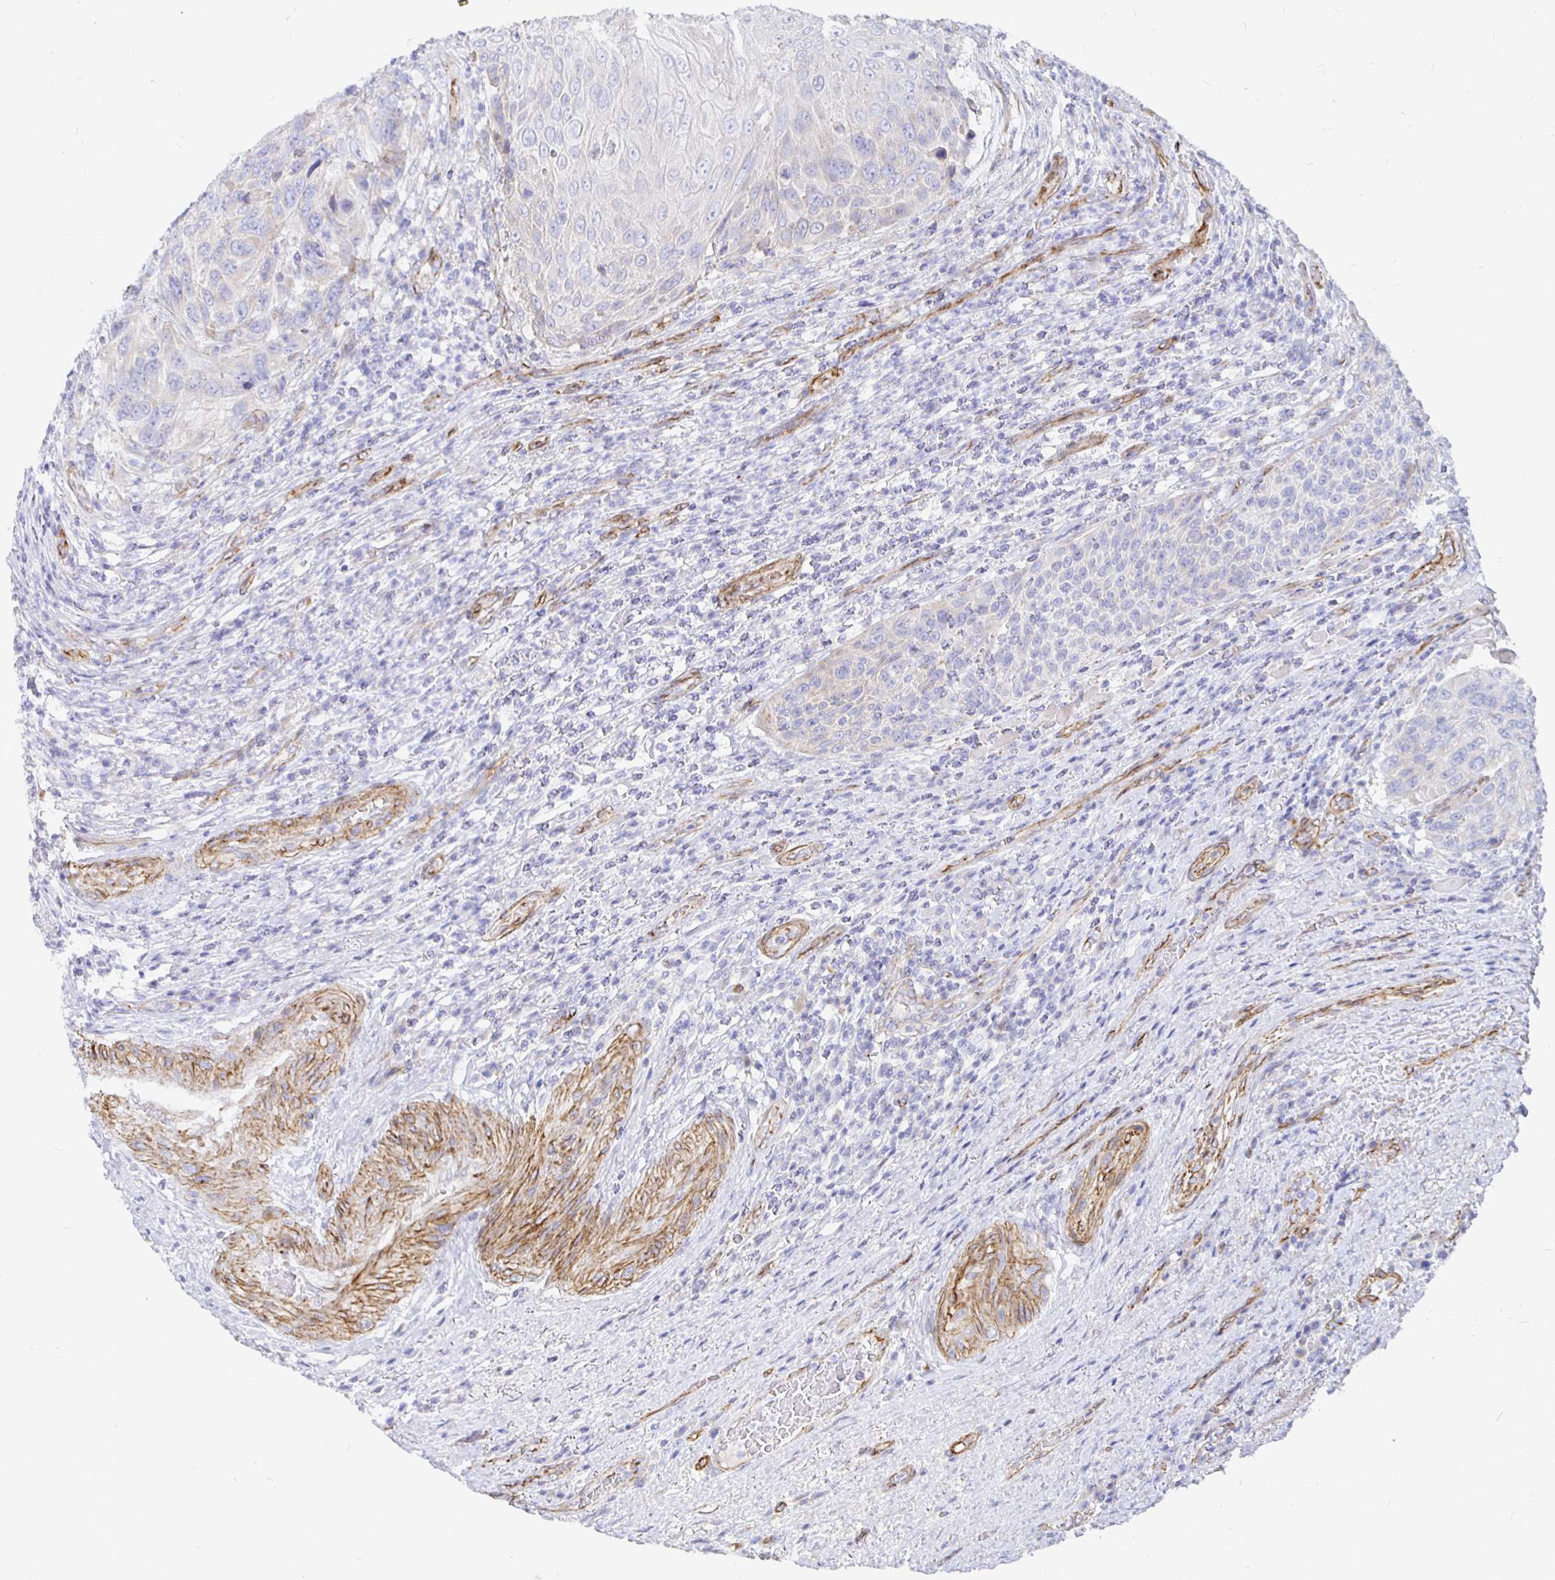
{"staining": {"intensity": "negative", "quantity": "none", "location": "none"}, "tissue": "urothelial cancer", "cell_type": "Tumor cells", "image_type": "cancer", "snomed": [{"axis": "morphology", "description": "Urothelial carcinoma, High grade"}, {"axis": "topography", "description": "Urinary bladder"}], "caption": "The image shows no significant expression in tumor cells of high-grade urothelial carcinoma.", "gene": "COX16", "patient": {"sex": "female", "age": 70}}